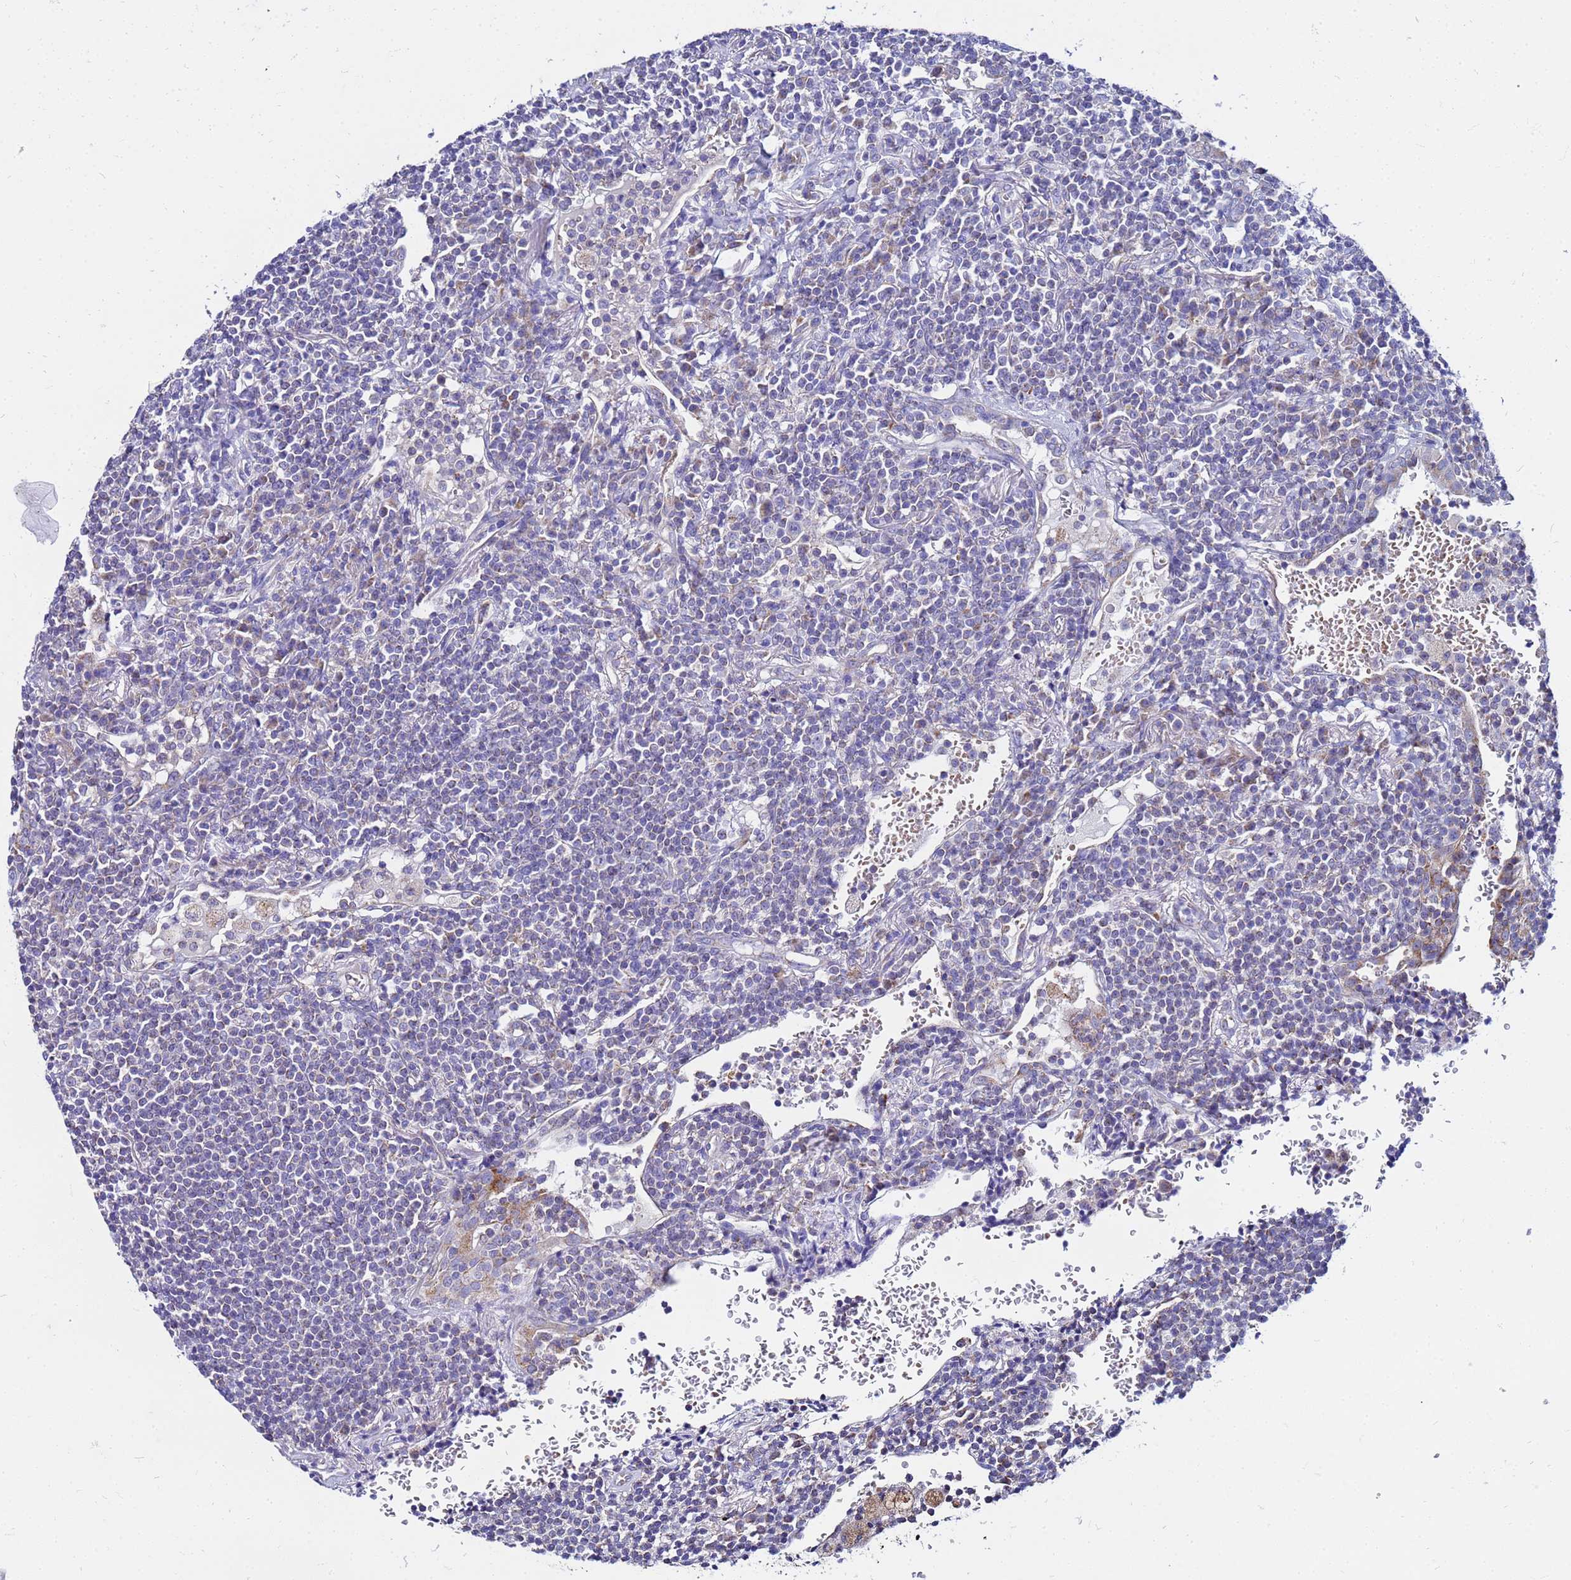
{"staining": {"intensity": "negative", "quantity": "none", "location": "none"}, "tissue": "lymphoma", "cell_type": "Tumor cells", "image_type": "cancer", "snomed": [{"axis": "morphology", "description": "Malignant lymphoma, non-Hodgkin's type, Low grade"}, {"axis": "topography", "description": "Lung"}], "caption": "This is a image of IHC staining of malignant lymphoma, non-Hodgkin's type (low-grade), which shows no expression in tumor cells.", "gene": "FAHD2A", "patient": {"sex": "female", "age": 71}}